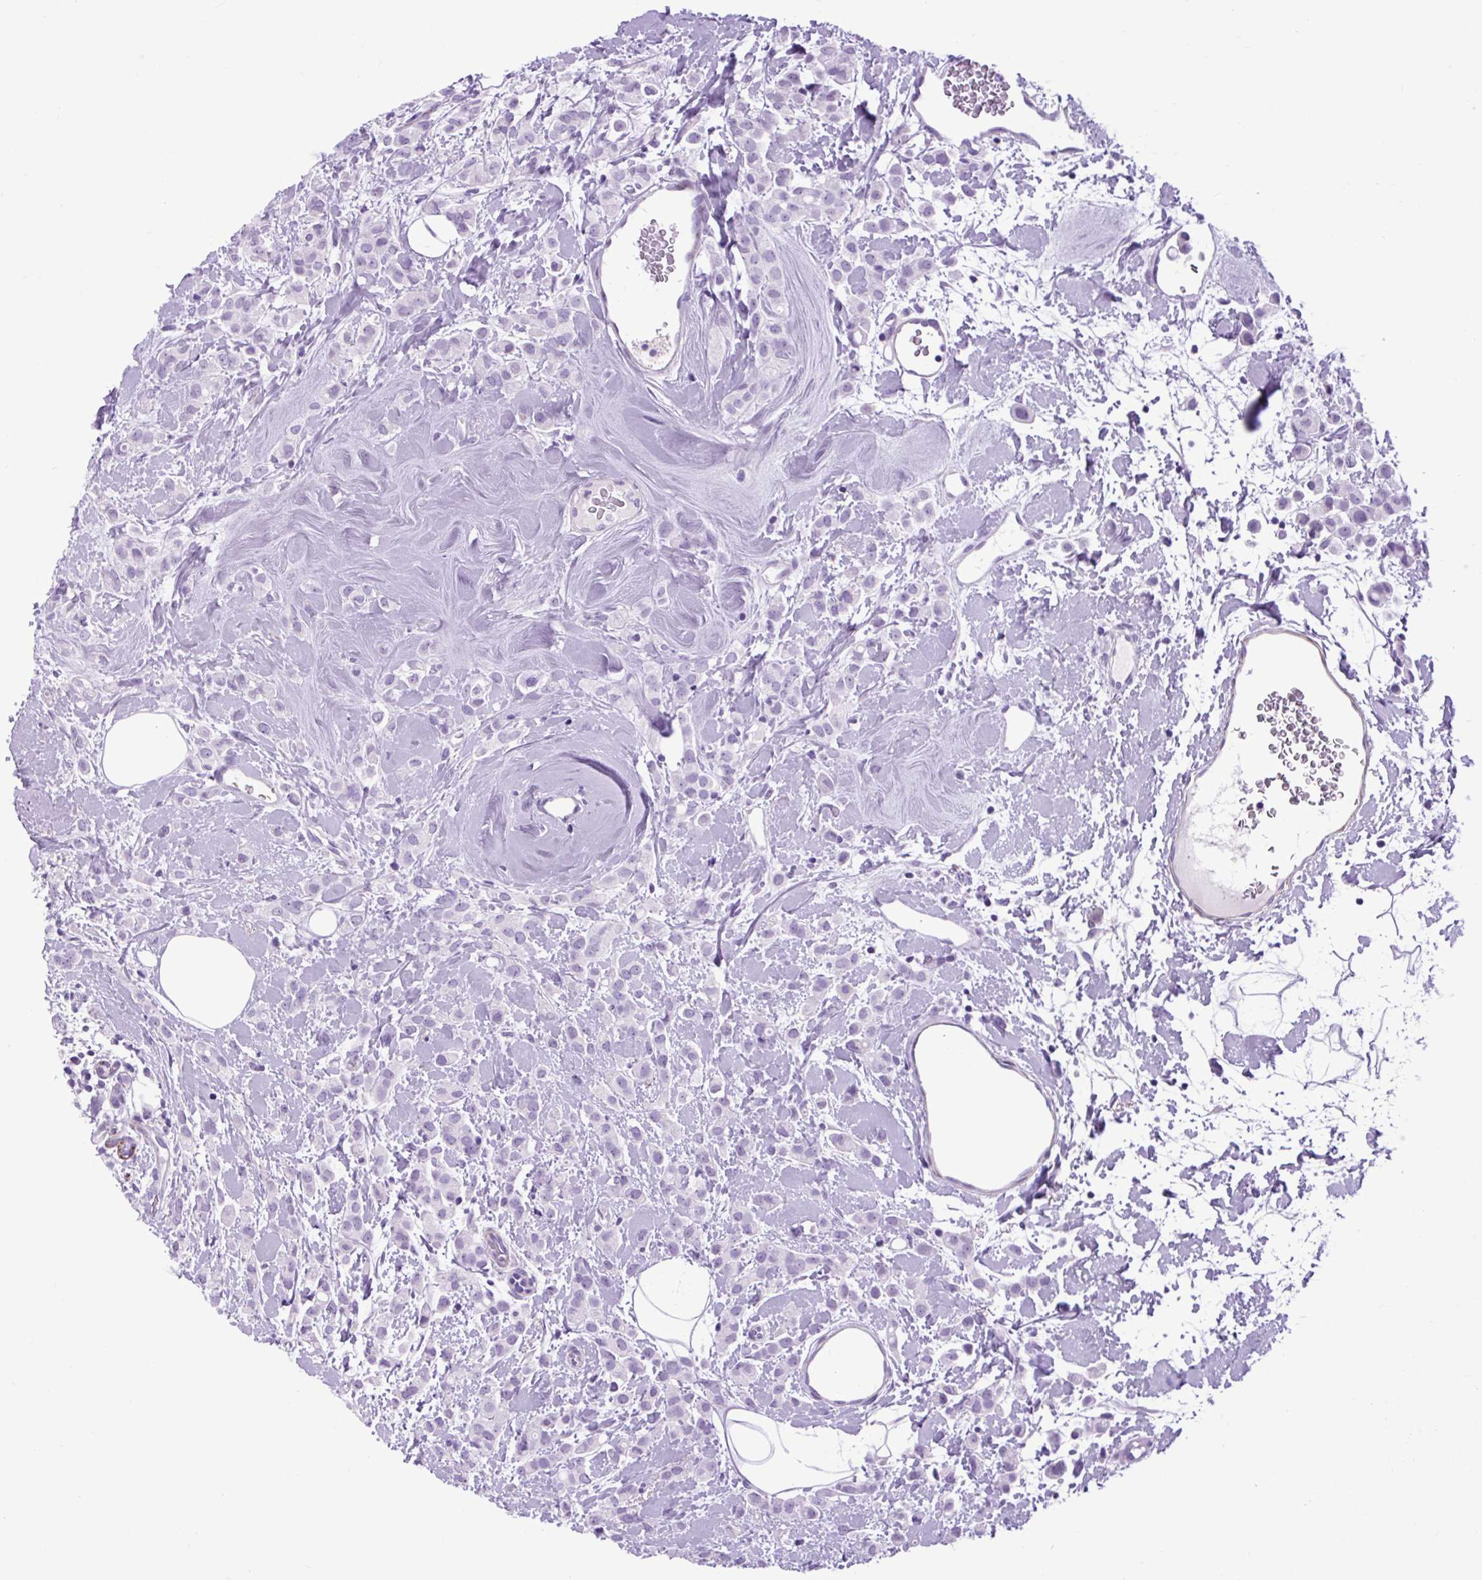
{"staining": {"intensity": "negative", "quantity": "none", "location": "none"}, "tissue": "breast cancer", "cell_type": "Tumor cells", "image_type": "cancer", "snomed": [{"axis": "morphology", "description": "Lobular carcinoma"}, {"axis": "topography", "description": "Breast"}], "caption": "A micrograph of lobular carcinoma (breast) stained for a protein demonstrates no brown staining in tumor cells.", "gene": "DPP6", "patient": {"sex": "female", "age": 68}}